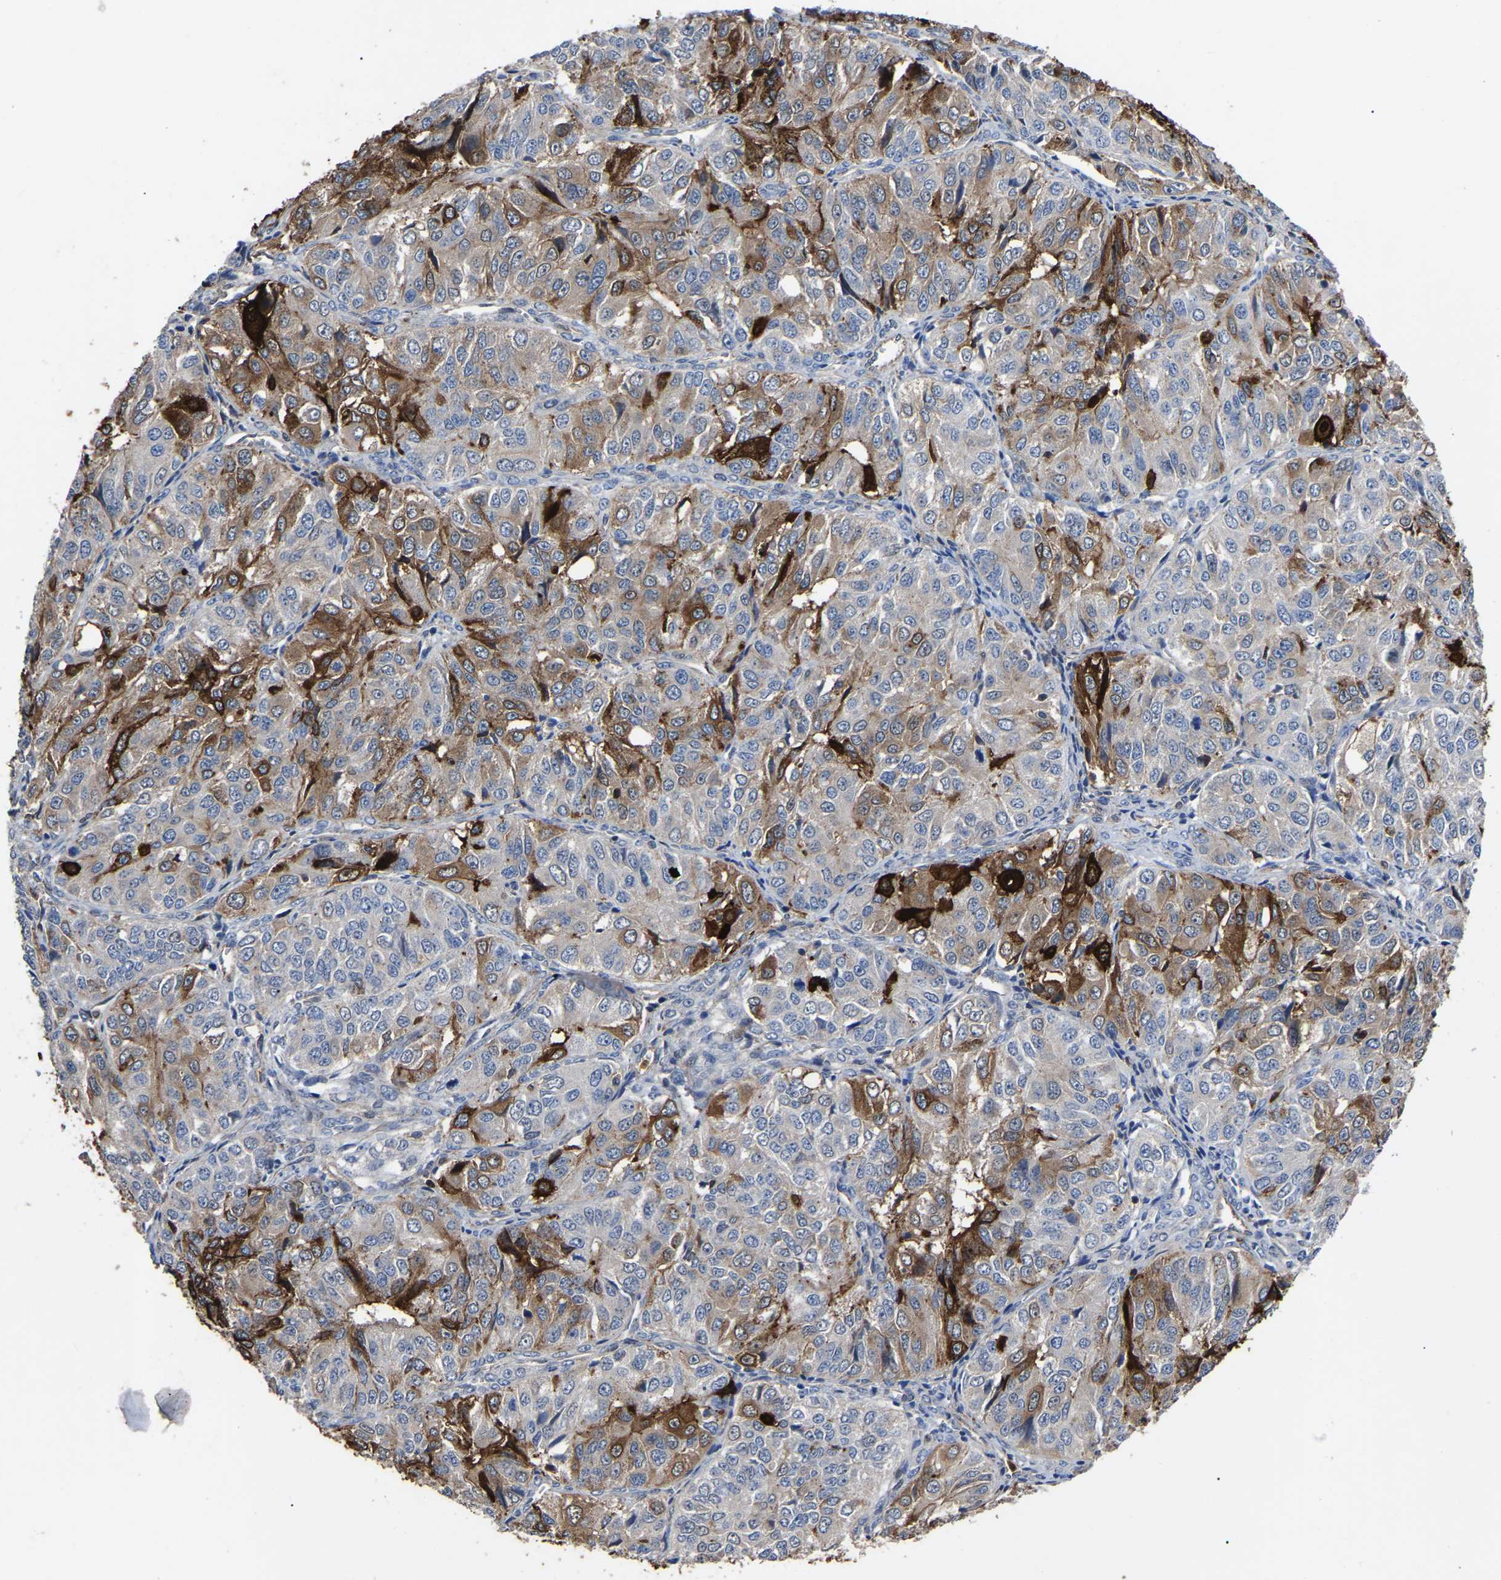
{"staining": {"intensity": "moderate", "quantity": "25%-75%", "location": "cytoplasmic/membranous"}, "tissue": "ovarian cancer", "cell_type": "Tumor cells", "image_type": "cancer", "snomed": [{"axis": "morphology", "description": "Carcinoma, endometroid"}, {"axis": "topography", "description": "Ovary"}], "caption": "Ovarian cancer stained with a brown dye displays moderate cytoplasmic/membranous positive positivity in about 25%-75% of tumor cells.", "gene": "CIT", "patient": {"sex": "female", "age": 51}}